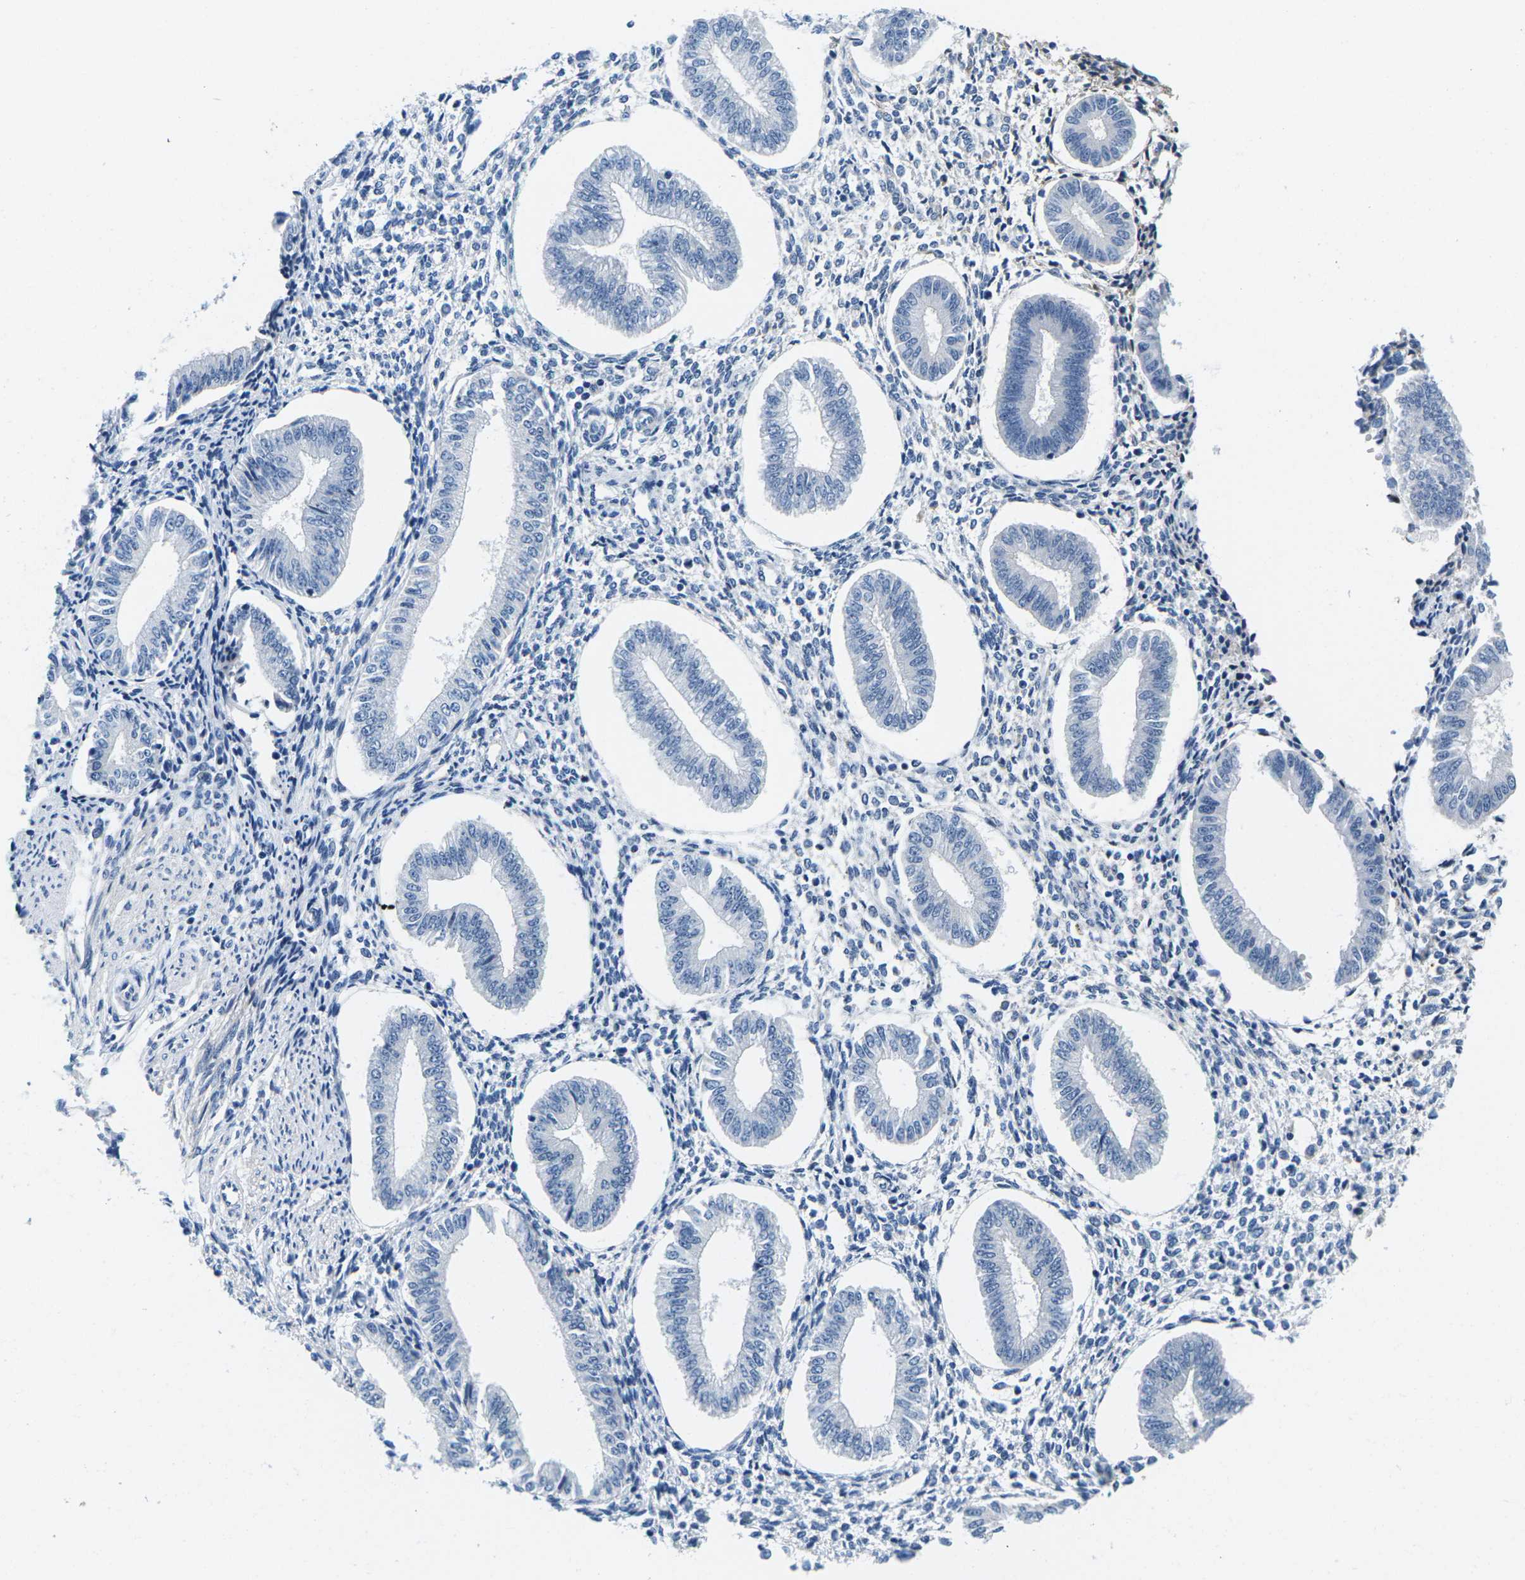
{"staining": {"intensity": "moderate", "quantity": "<25%", "location": "cytoplasmic/membranous"}, "tissue": "endometrium", "cell_type": "Cells in endometrial stroma", "image_type": "normal", "snomed": [{"axis": "morphology", "description": "Normal tissue, NOS"}, {"axis": "topography", "description": "Endometrium"}], "caption": "The photomicrograph shows a brown stain indicating the presence of a protein in the cytoplasmic/membranous of cells in endometrial stroma in endometrium. The staining was performed using DAB (3,3'-diaminobenzidine), with brown indicating positive protein expression. Nuclei are stained blue with hematoxylin.", "gene": "TSPAN2", "patient": {"sex": "female", "age": 50}}